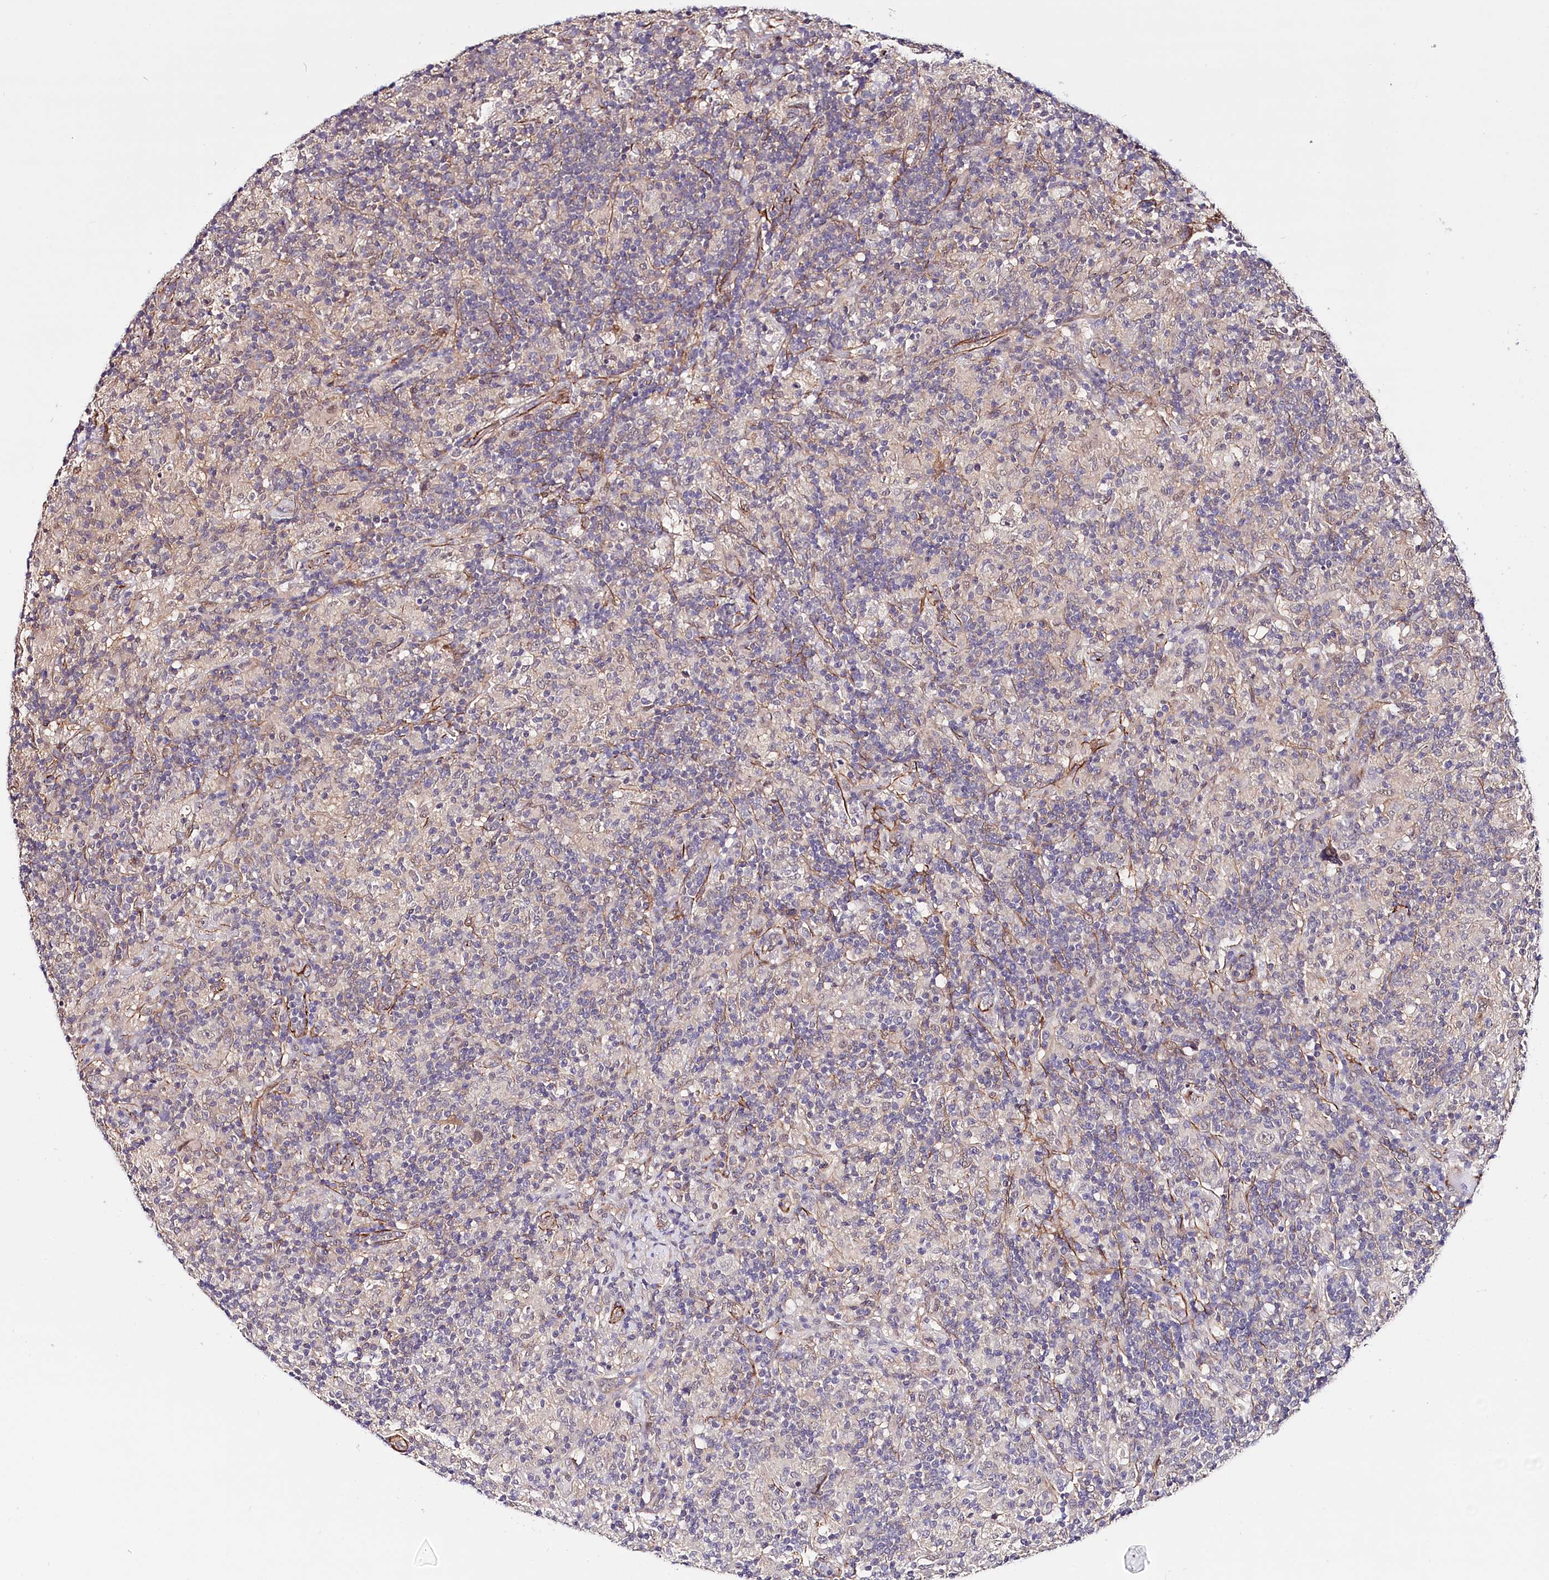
{"staining": {"intensity": "negative", "quantity": "none", "location": "none"}, "tissue": "lymphoma", "cell_type": "Tumor cells", "image_type": "cancer", "snomed": [{"axis": "morphology", "description": "Hodgkin's disease, NOS"}, {"axis": "topography", "description": "Lymph node"}], "caption": "This is a photomicrograph of immunohistochemistry staining of Hodgkin's disease, which shows no expression in tumor cells.", "gene": "PPP2R5B", "patient": {"sex": "male", "age": 70}}